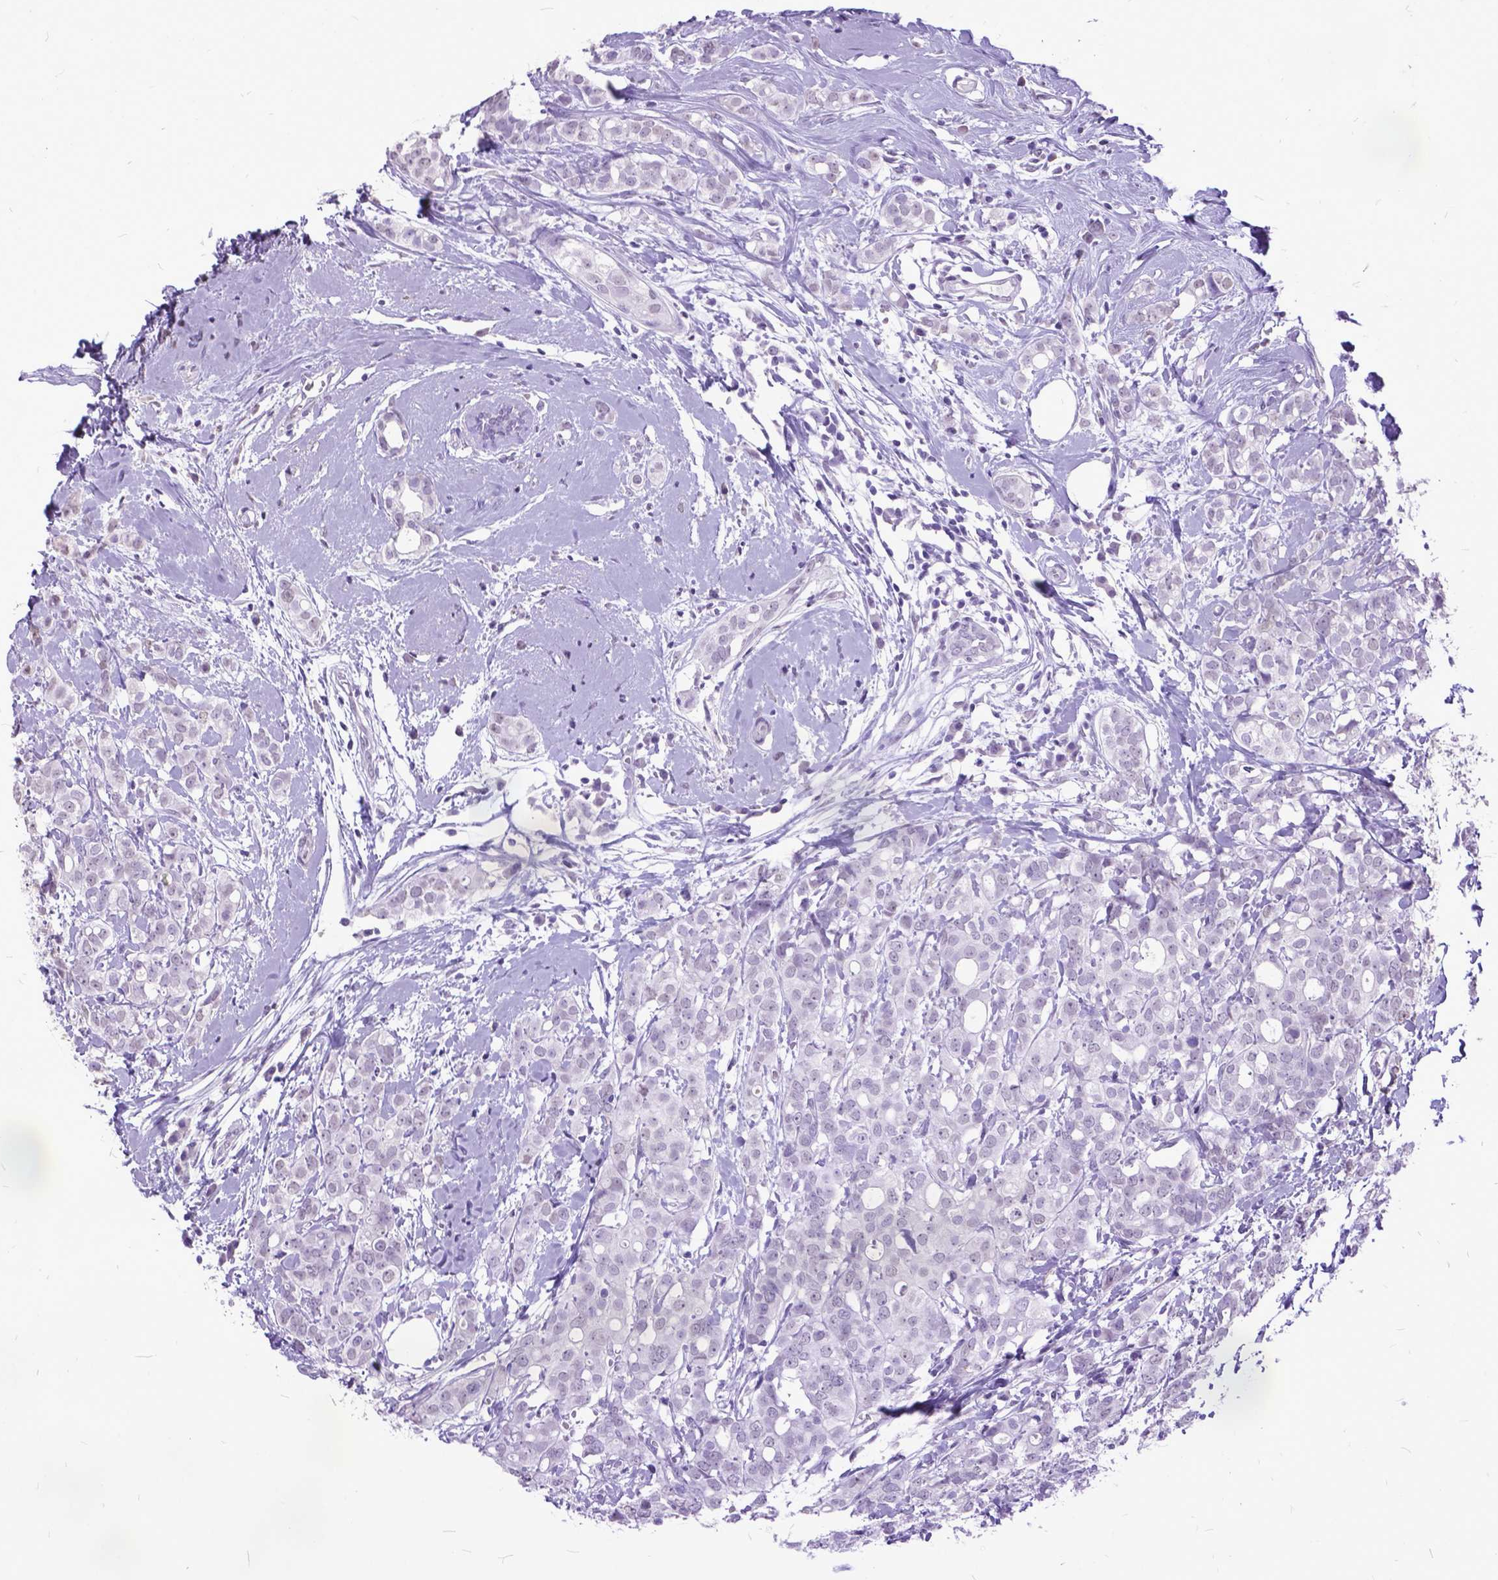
{"staining": {"intensity": "negative", "quantity": "none", "location": "none"}, "tissue": "breast cancer", "cell_type": "Tumor cells", "image_type": "cancer", "snomed": [{"axis": "morphology", "description": "Duct carcinoma"}, {"axis": "topography", "description": "Breast"}], "caption": "Immunohistochemical staining of invasive ductal carcinoma (breast) exhibits no significant staining in tumor cells.", "gene": "MARCHF10", "patient": {"sex": "female", "age": 40}}